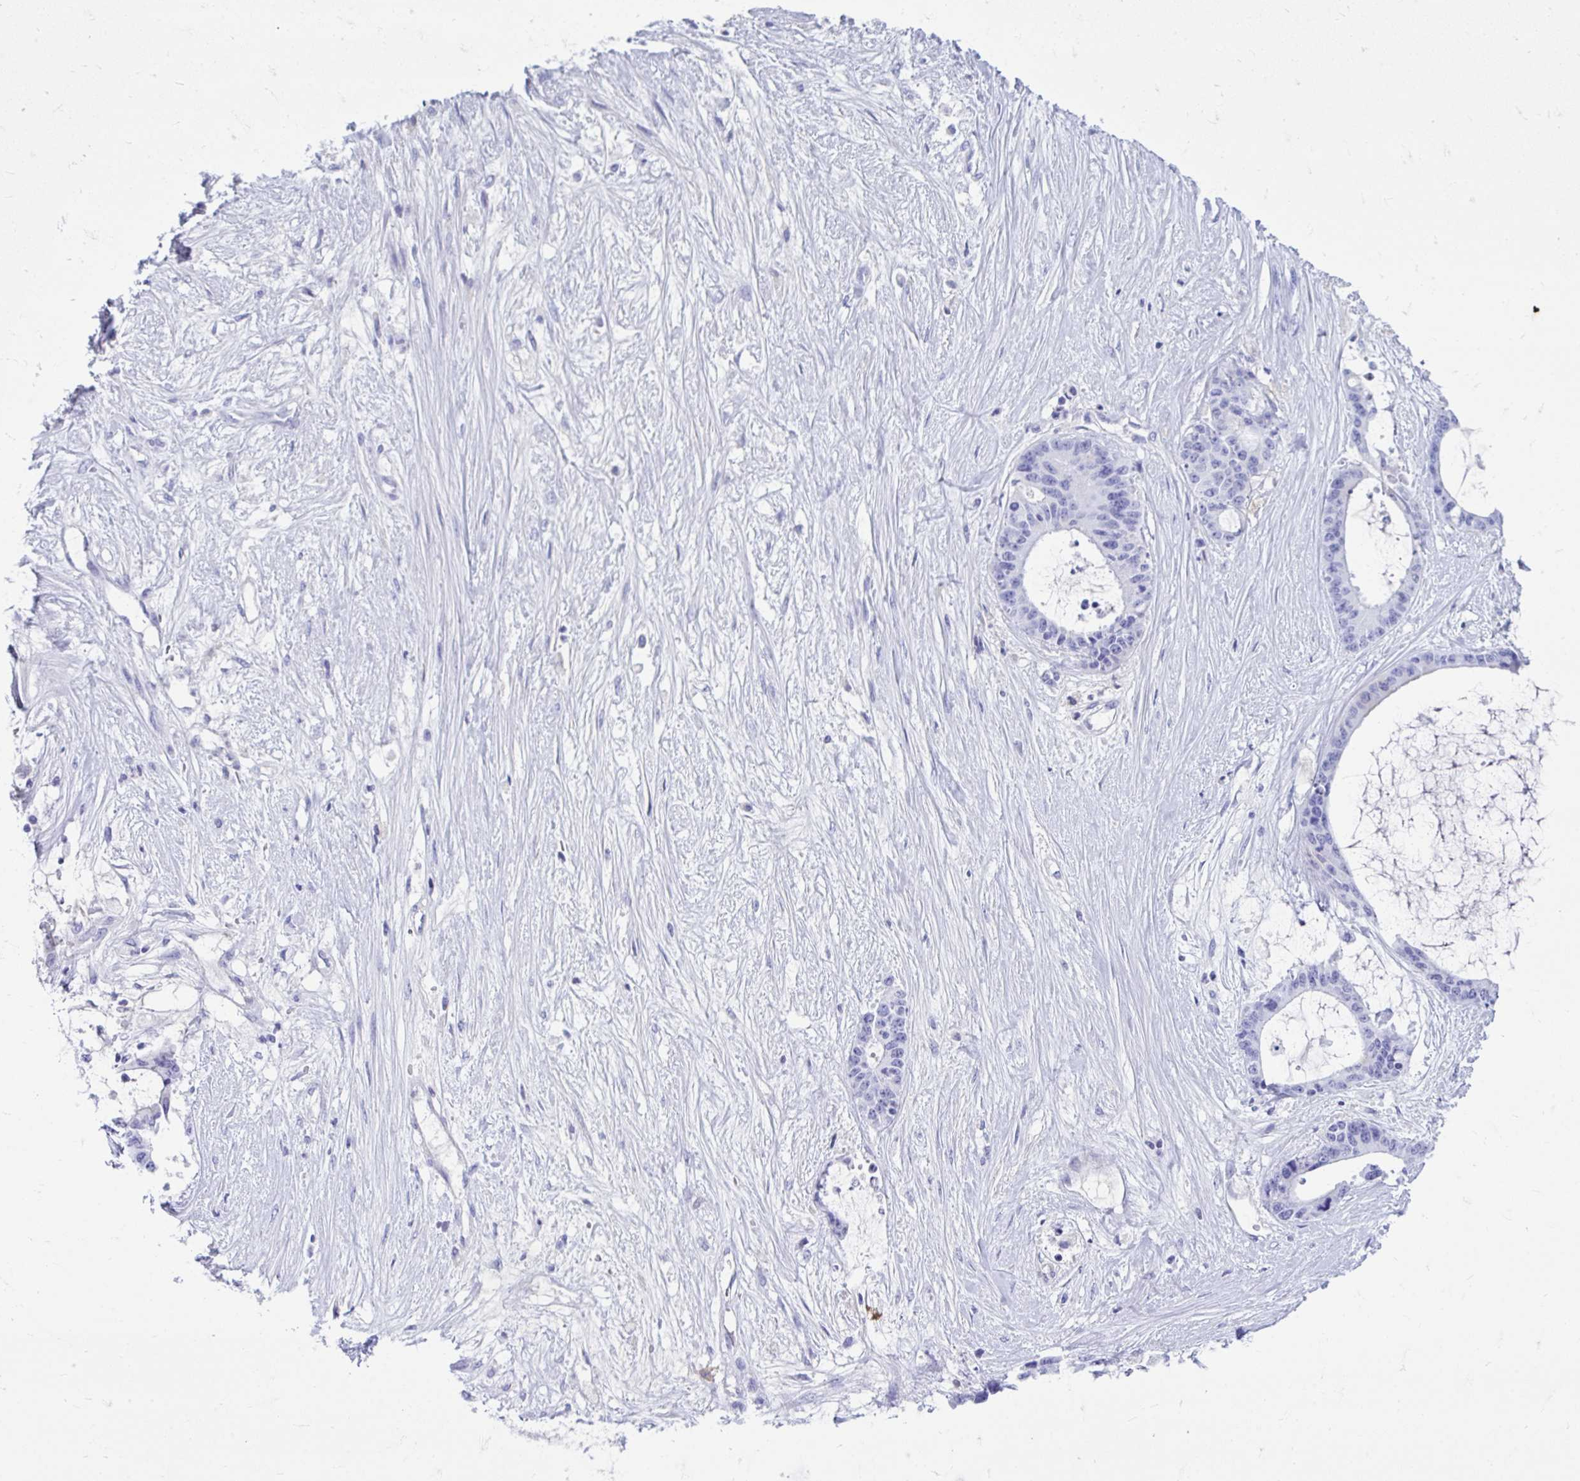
{"staining": {"intensity": "negative", "quantity": "none", "location": "none"}, "tissue": "liver cancer", "cell_type": "Tumor cells", "image_type": "cancer", "snomed": [{"axis": "morphology", "description": "Normal tissue, NOS"}, {"axis": "morphology", "description": "Cholangiocarcinoma"}, {"axis": "topography", "description": "Liver"}, {"axis": "topography", "description": "Peripheral nerve tissue"}], "caption": "A high-resolution histopathology image shows IHC staining of liver cancer, which reveals no significant positivity in tumor cells. (DAB (3,3'-diaminobenzidine) immunohistochemistry visualized using brightfield microscopy, high magnification).", "gene": "SMIM9", "patient": {"sex": "female", "age": 73}}